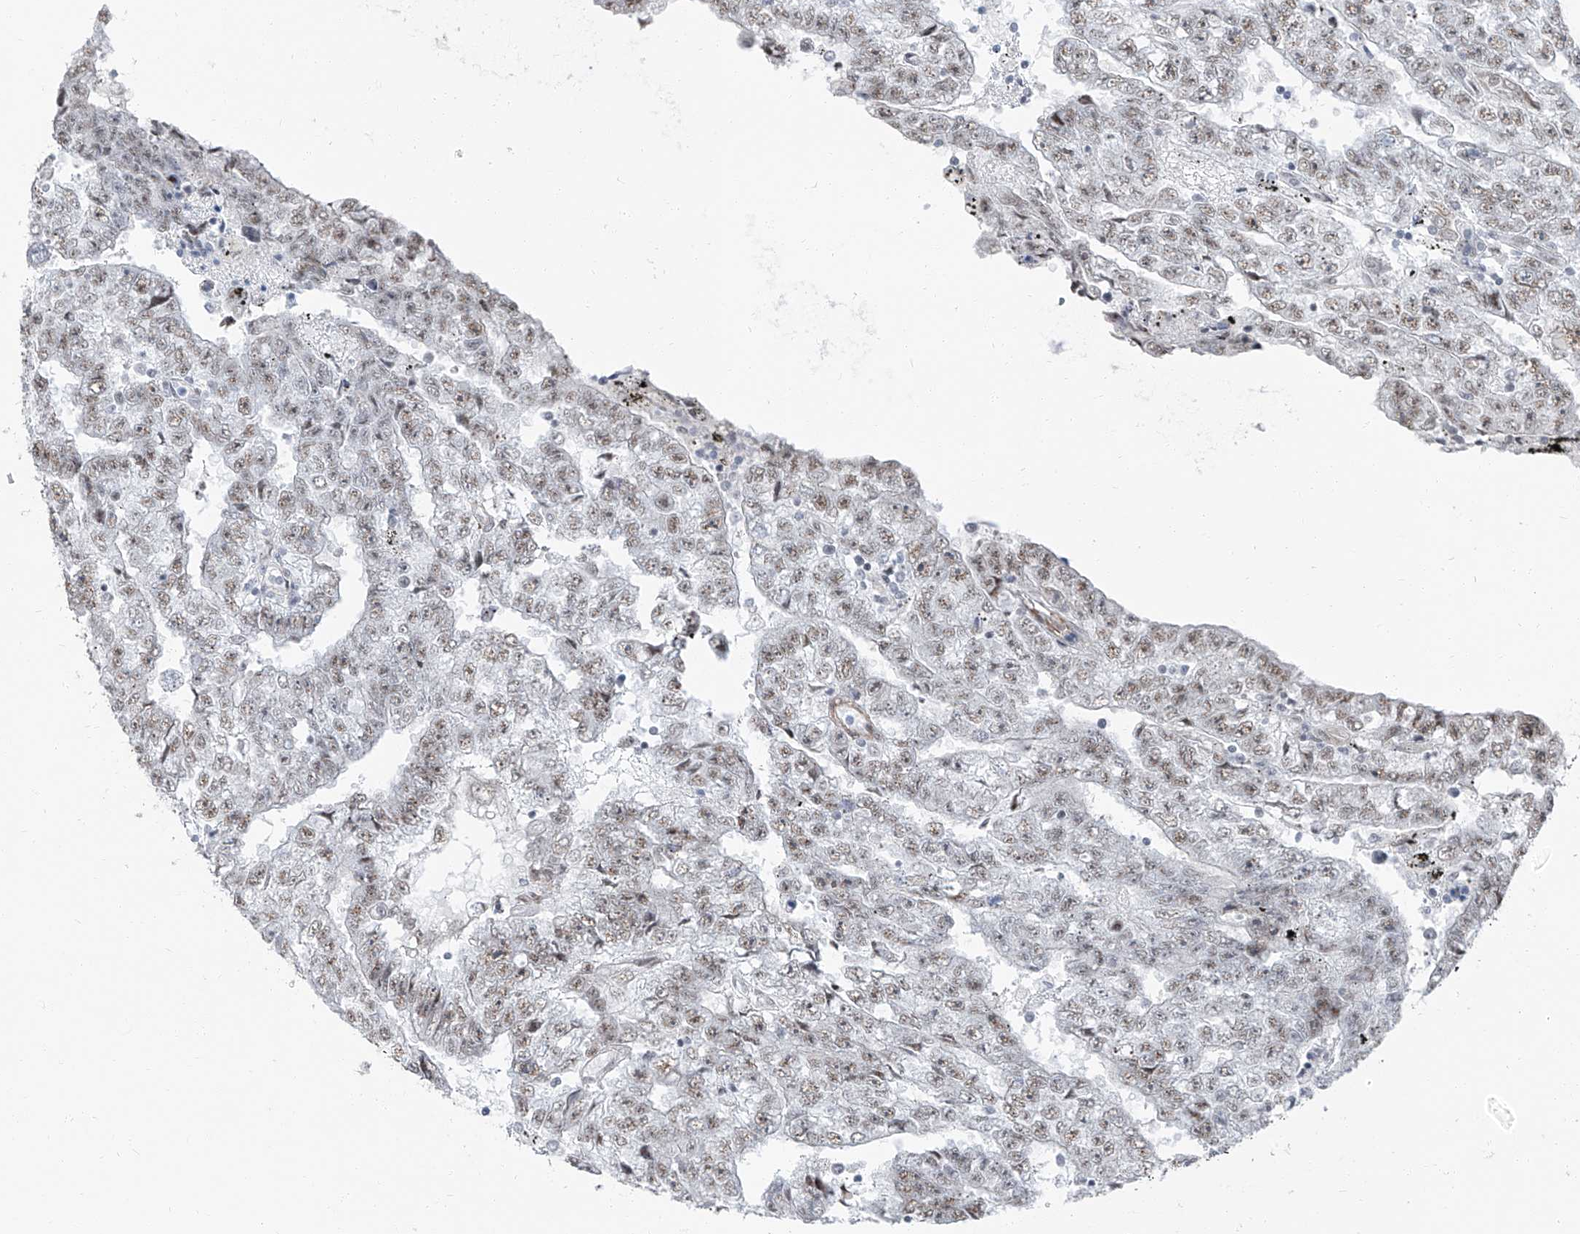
{"staining": {"intensity": "weak", "quantity": ">75%", "location": "nuclear"}, "tissue": "testis cancer", "cell_type": "Tumor cells", "image_type": "cancer", "snomed": [{"axis": "morphology", "description": "Carcinoma, Embryonal, NOS"}, {"axis": "topography", "description": "Testis"}], "caption": "Testis cancer (embryonal carcinoma) tissue exhibits weak nuclear staining in approximately >75% of tumor cells, visualized by immunohistochemistry.", "gene": "TXLNB", "patient": {"sex": "male", "age": 25}}